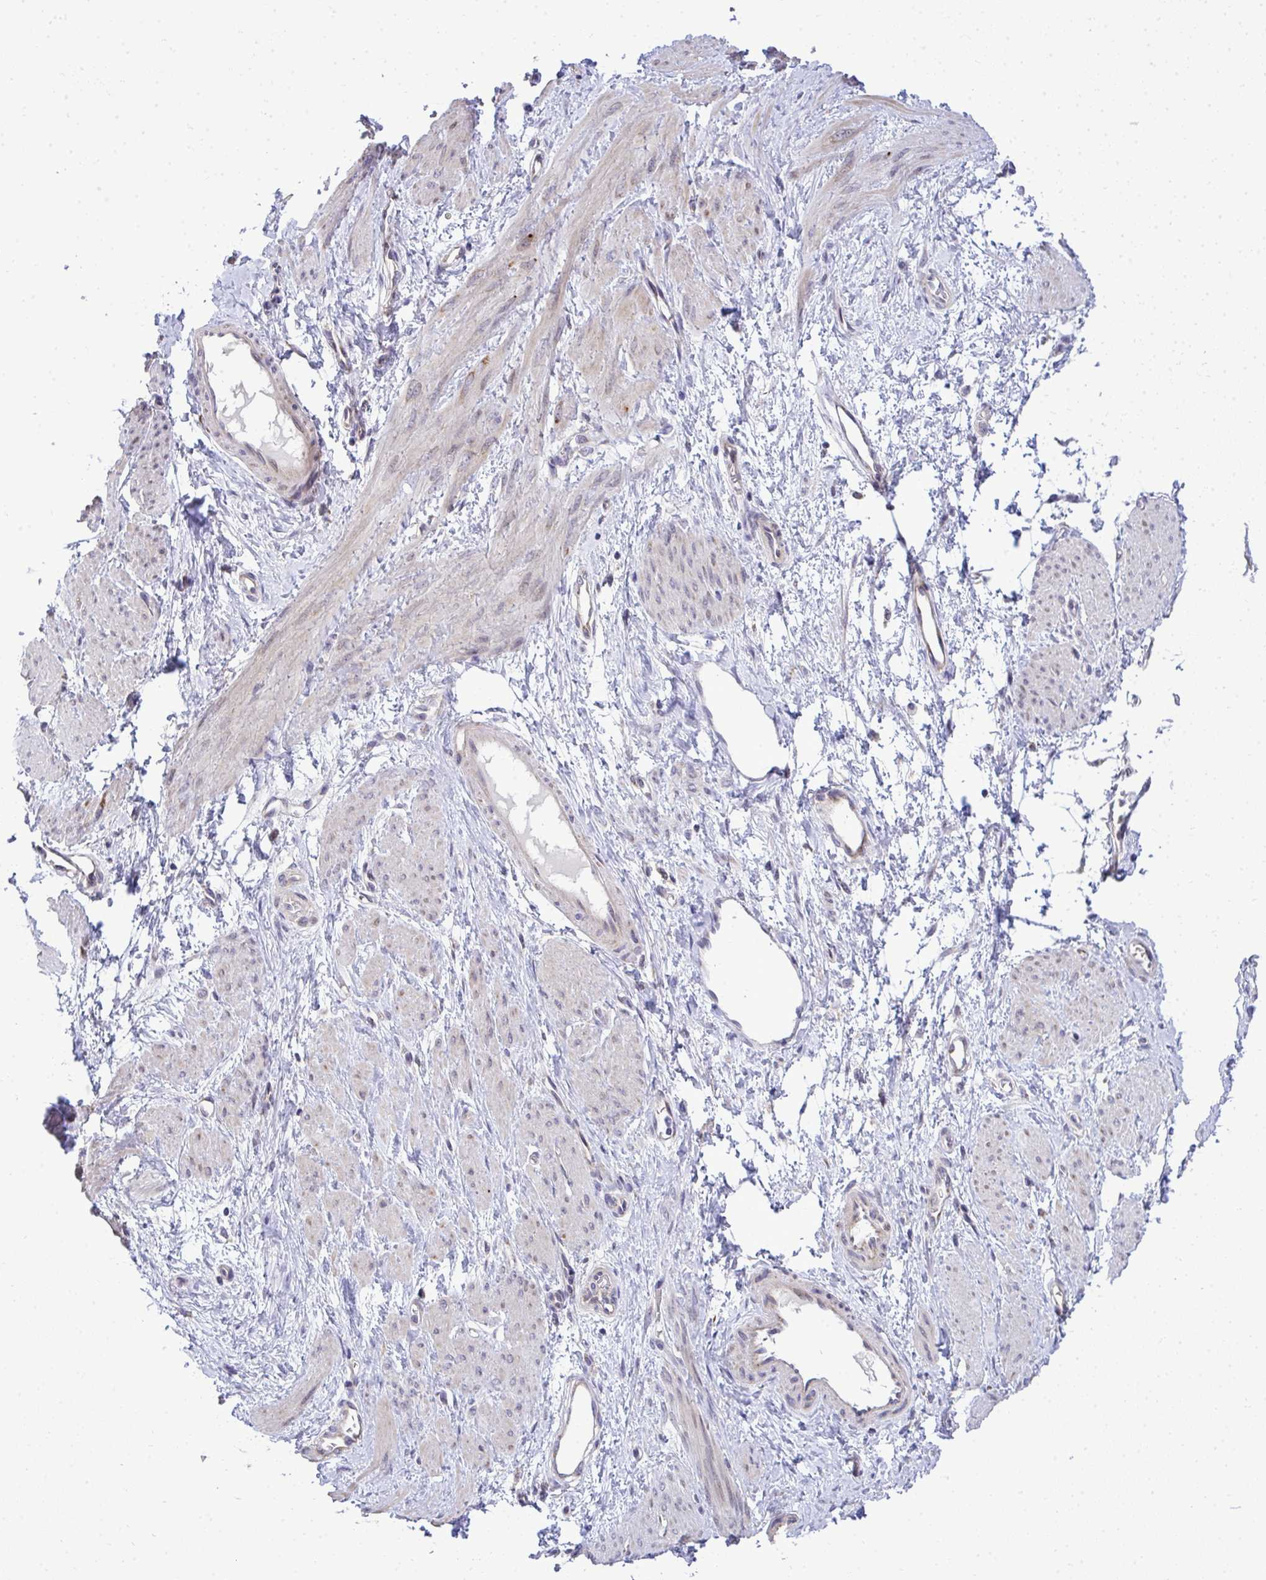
{"staining": {"intensity": "weak", "quantity": "25%-75%", "location": "cytoplasmic/membranous"}, "tissue": "smooth muscle", "cell_type": "Smooth muscle cells", "image_type": "normal", "snomed": [{"axis": "morphology", "description": "Normal tissue, NOS"}, {"axis": "topography", "description": "Smooth muscle"}, {"axis": "topography", "description": "Uterus"}], "caption": "Approximately 25%-75% of smooth muscle cells in benign smooth muscle reveal weak cytoplasmic/membranous protein staining as visualized by brown immunohistochemical staining.", "gene": "XAF1", "patient": {"sex": "female", "age": 39}}